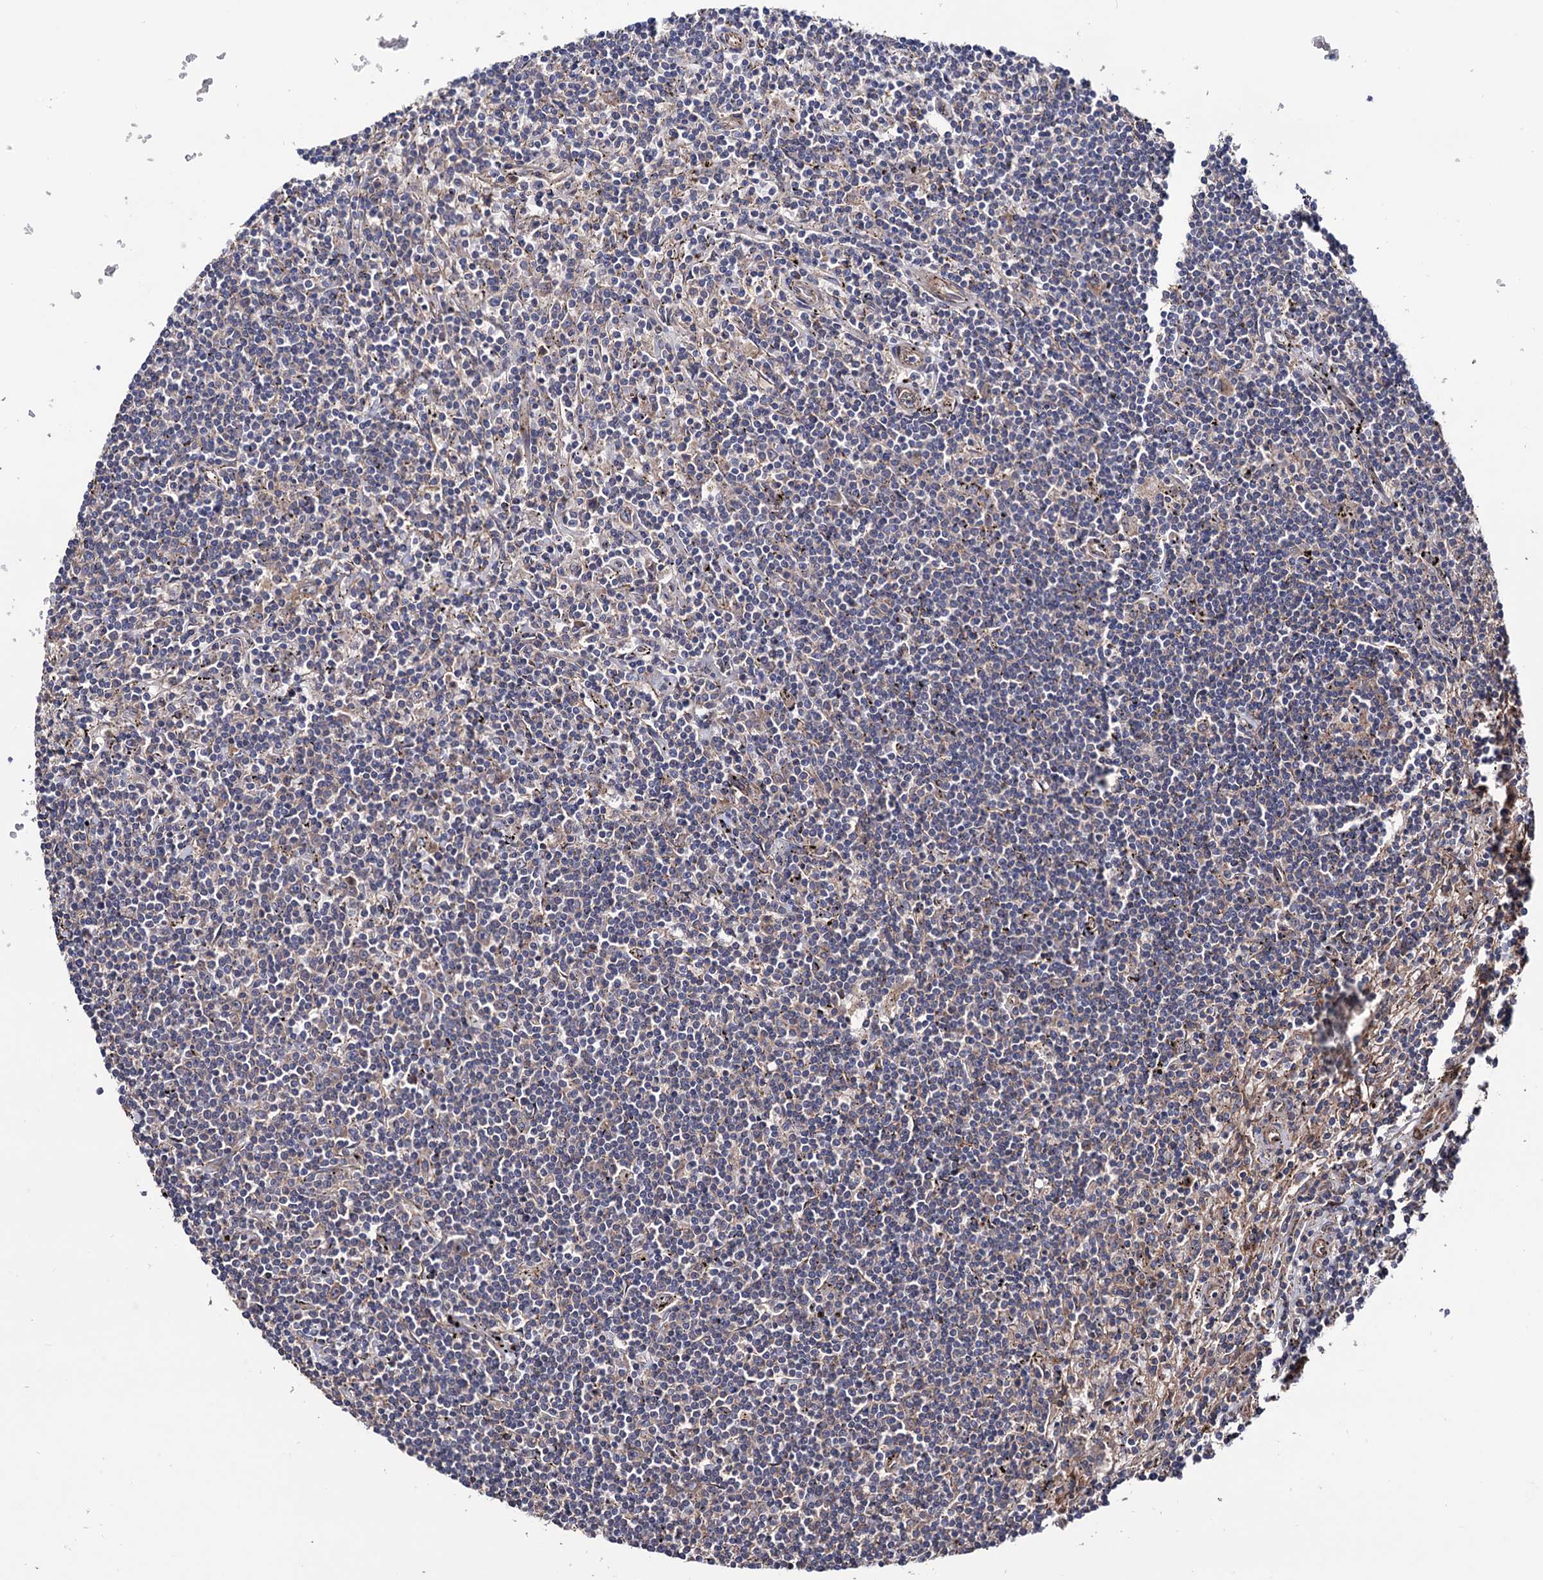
{"staining": {"intensity": "negative", "quantity": "none", "location": "none"}, "tissue": "lymphoma", "cell_type": "Tumor cells", "image_type": "cancer", "snomed": [{"axis": "morphology", "description": "Malignant lymphoma, non-Hodgkin's type, Low grade"}, {"axis": "topography", "description": "Spleen"}], "caption": "Immunohistochemistry (IHC) of human malignant lymphoma, non-Hodgkin's type (low-grade) shows no positivity in tumor cells.", "gene": "FERMT2", "patient": {"sex": "male", "age": 76}}